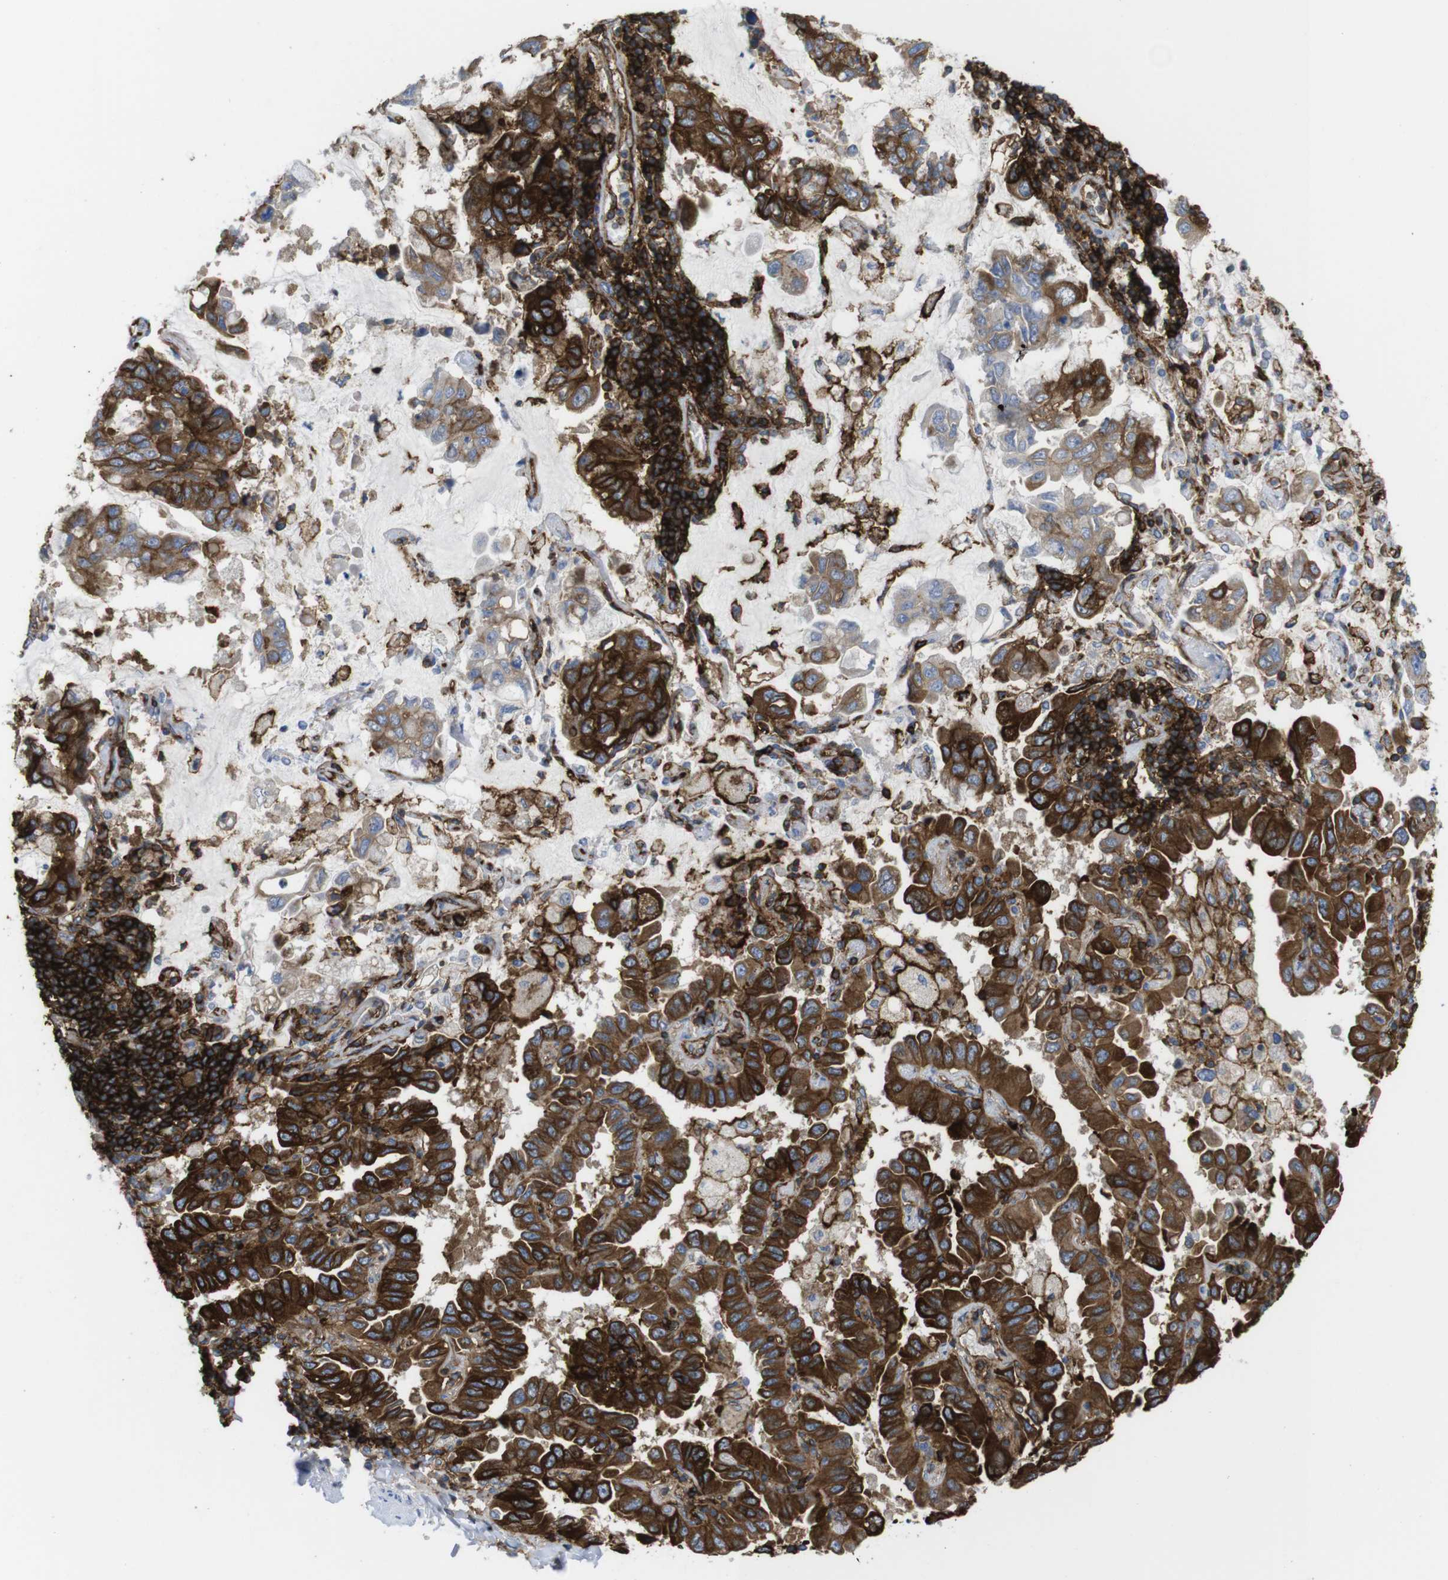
{"staining": {"intensity": "strong", "quantity": ">75%", "location": "cytoplasmic/membranous"}, "tissue": "lung cancer", "cell_type": "Tumor cells", "image_type": "cancer", "snomed": [{"axis": "morphology", "description": "Adenocarcinoma, NOS"}, {"axis": "topography", "description": "Lung"}], "caption": "Immunohistochemical staining of human lung adenocarcinoma shows high levels of strong cytoplasmic/membranous positivity in approximately >75% of tumor cells. Using DAB (3,3'-diaminobenzidine) (brown) and hematoxylin (blue) stains, captured at high magnification using brightfield microscopy.", "gene": "CCR6", "patient": {"sex": "male", "age": 64}}